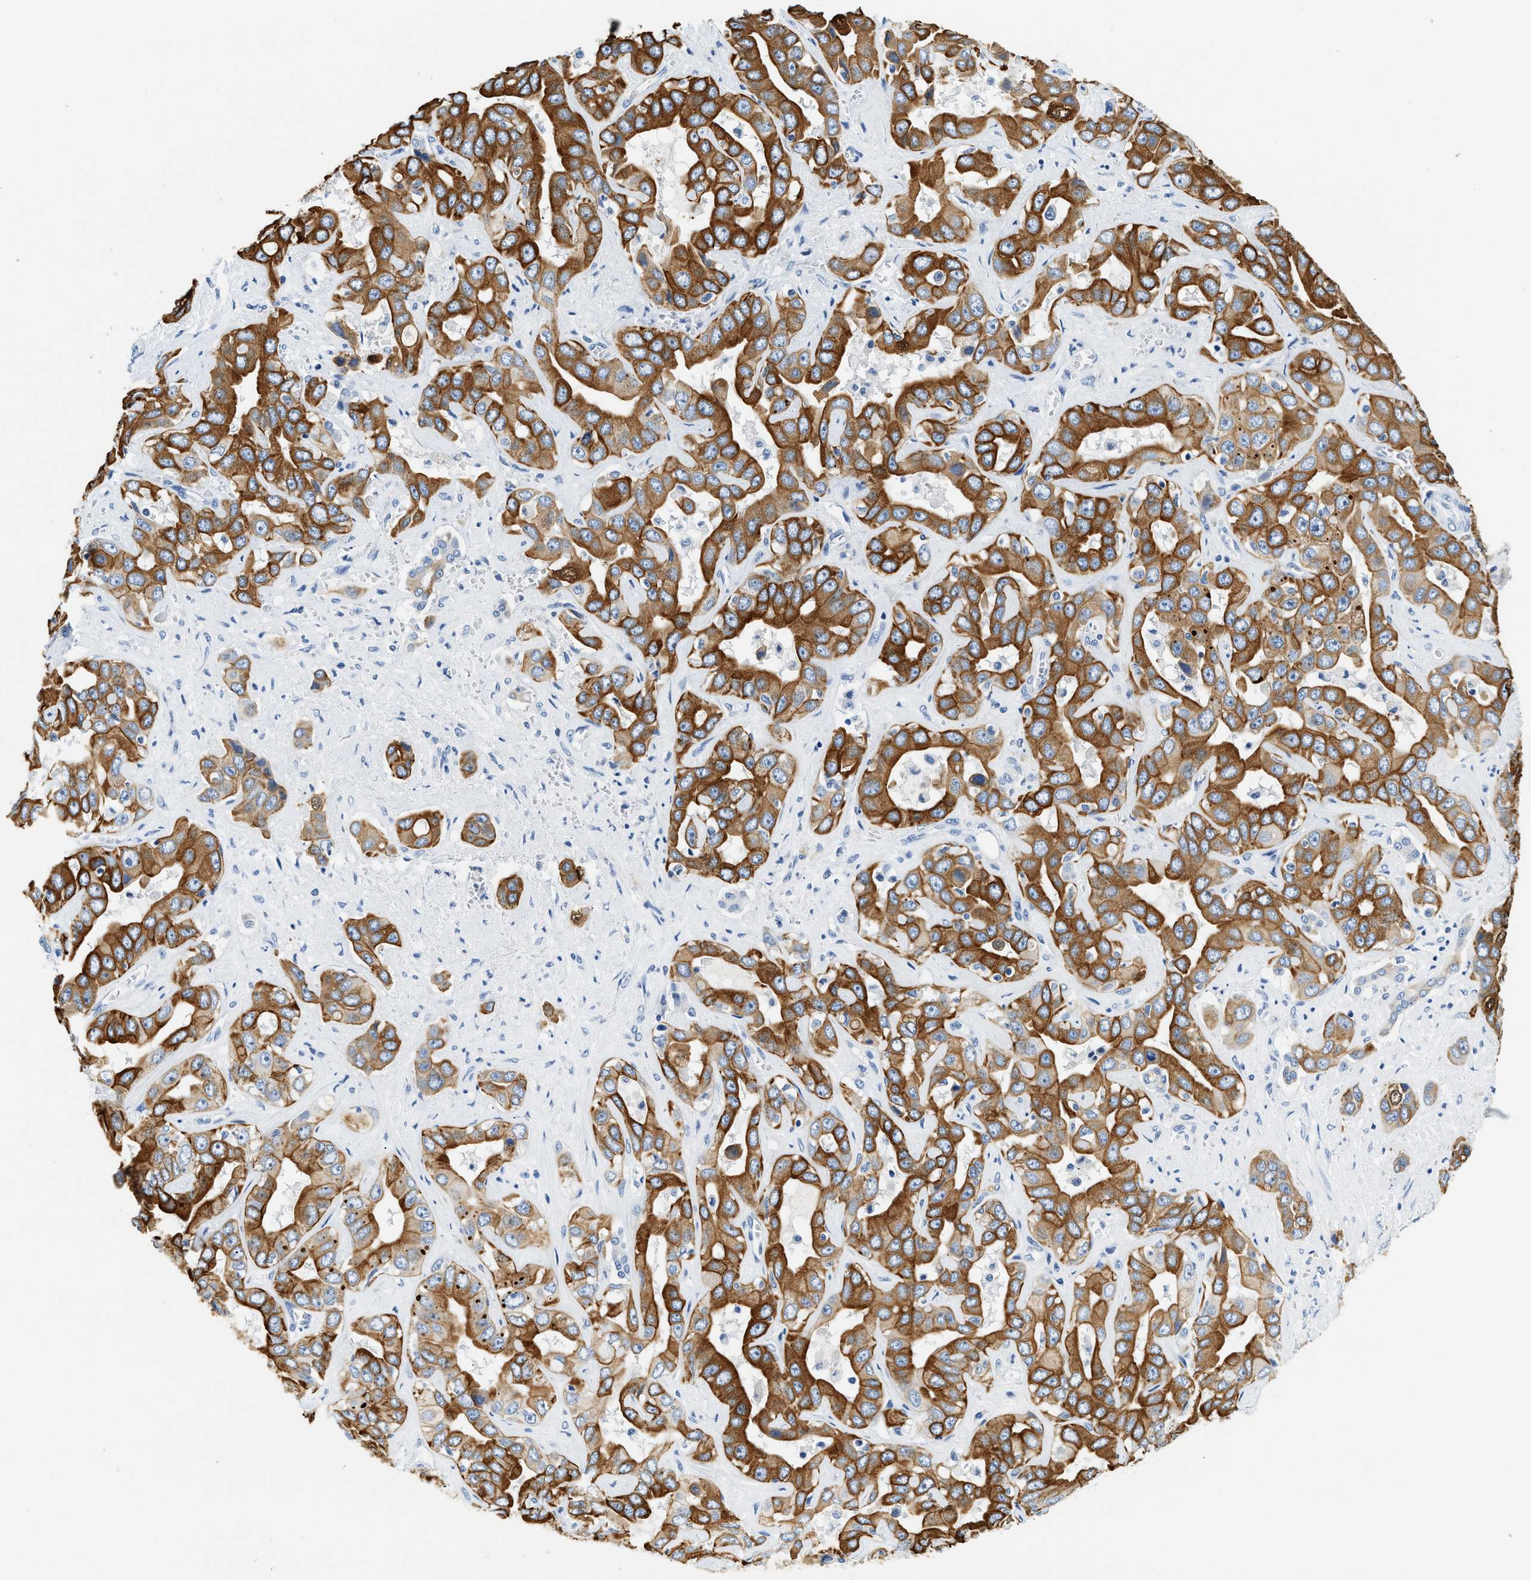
{"staining": {"intensity": "strong", "quantity": ">75%", "location": "cytoplasmic/membranous"}, "tissue": "liver cancer", "cell_type": "Tumor cells", "image_type": "cancer", "snomed": [{"axis": "morphology", "description": "Cholangiocarcinoma"}, {"axis": "topography", "description": "Liver"}], "caption": "Liver cancer stained for a protein demonstrates strong cytoplasmic/membranous positivity in tumor cells.", "gene": "STXBP2", "patient": {"sex": "female", "age": 52}}